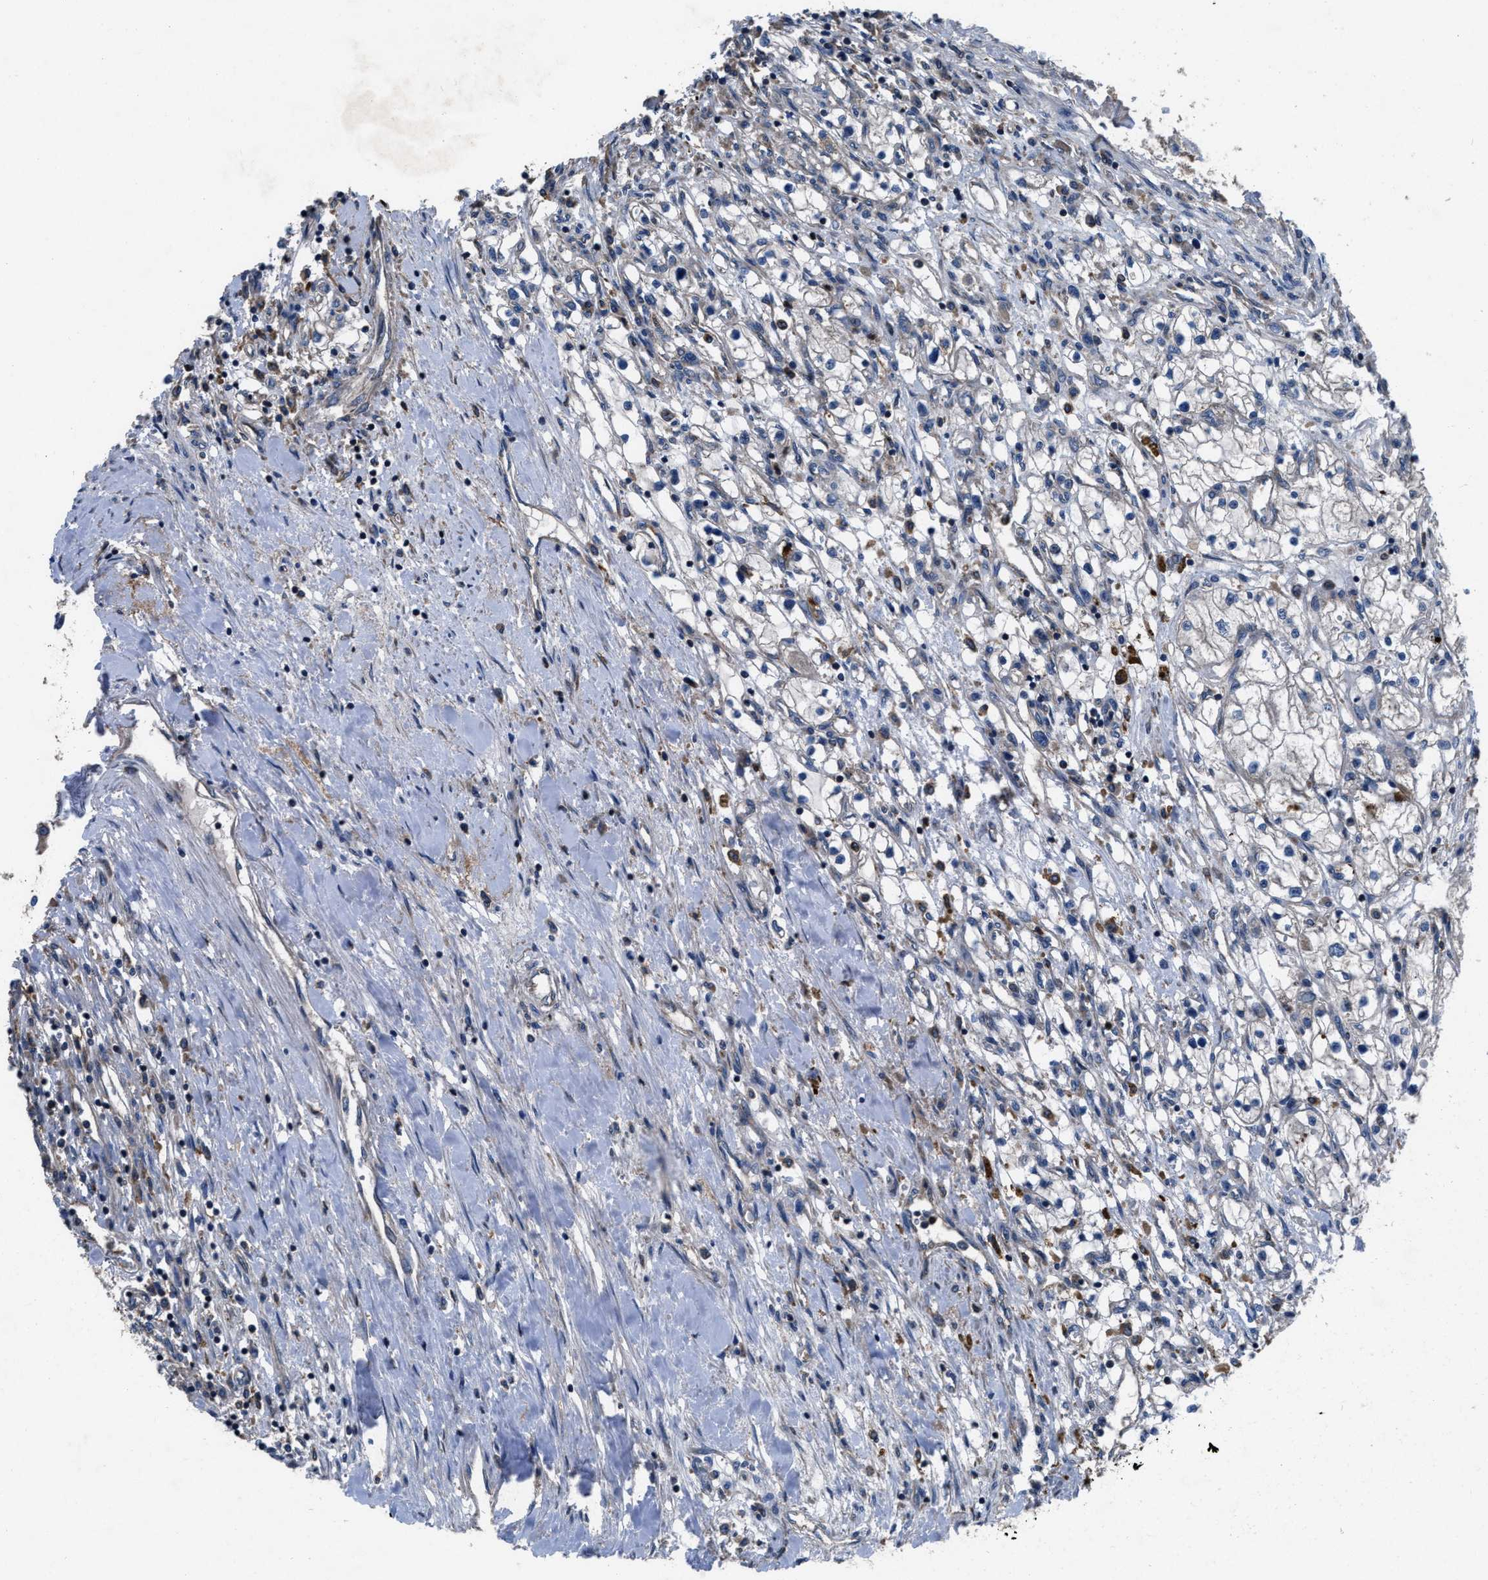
{"staining": {"intensity": "negative", "quantity": "none", "location": "none"}, "tissue": "renal cancer", "cell_type": "Tumor cells", "image_type": "cancer", "snomed": [{"axis": "morphology", "description": "Adenocarcinoma, NOS"}, {"axis": "topography", "description": "Kidney"}], "caption": "Protein analysis of renal cancer exhibits no significant positivity in tumor cells.", "gene": "USP25", "patient": {"sex": "male", "age": 68}}